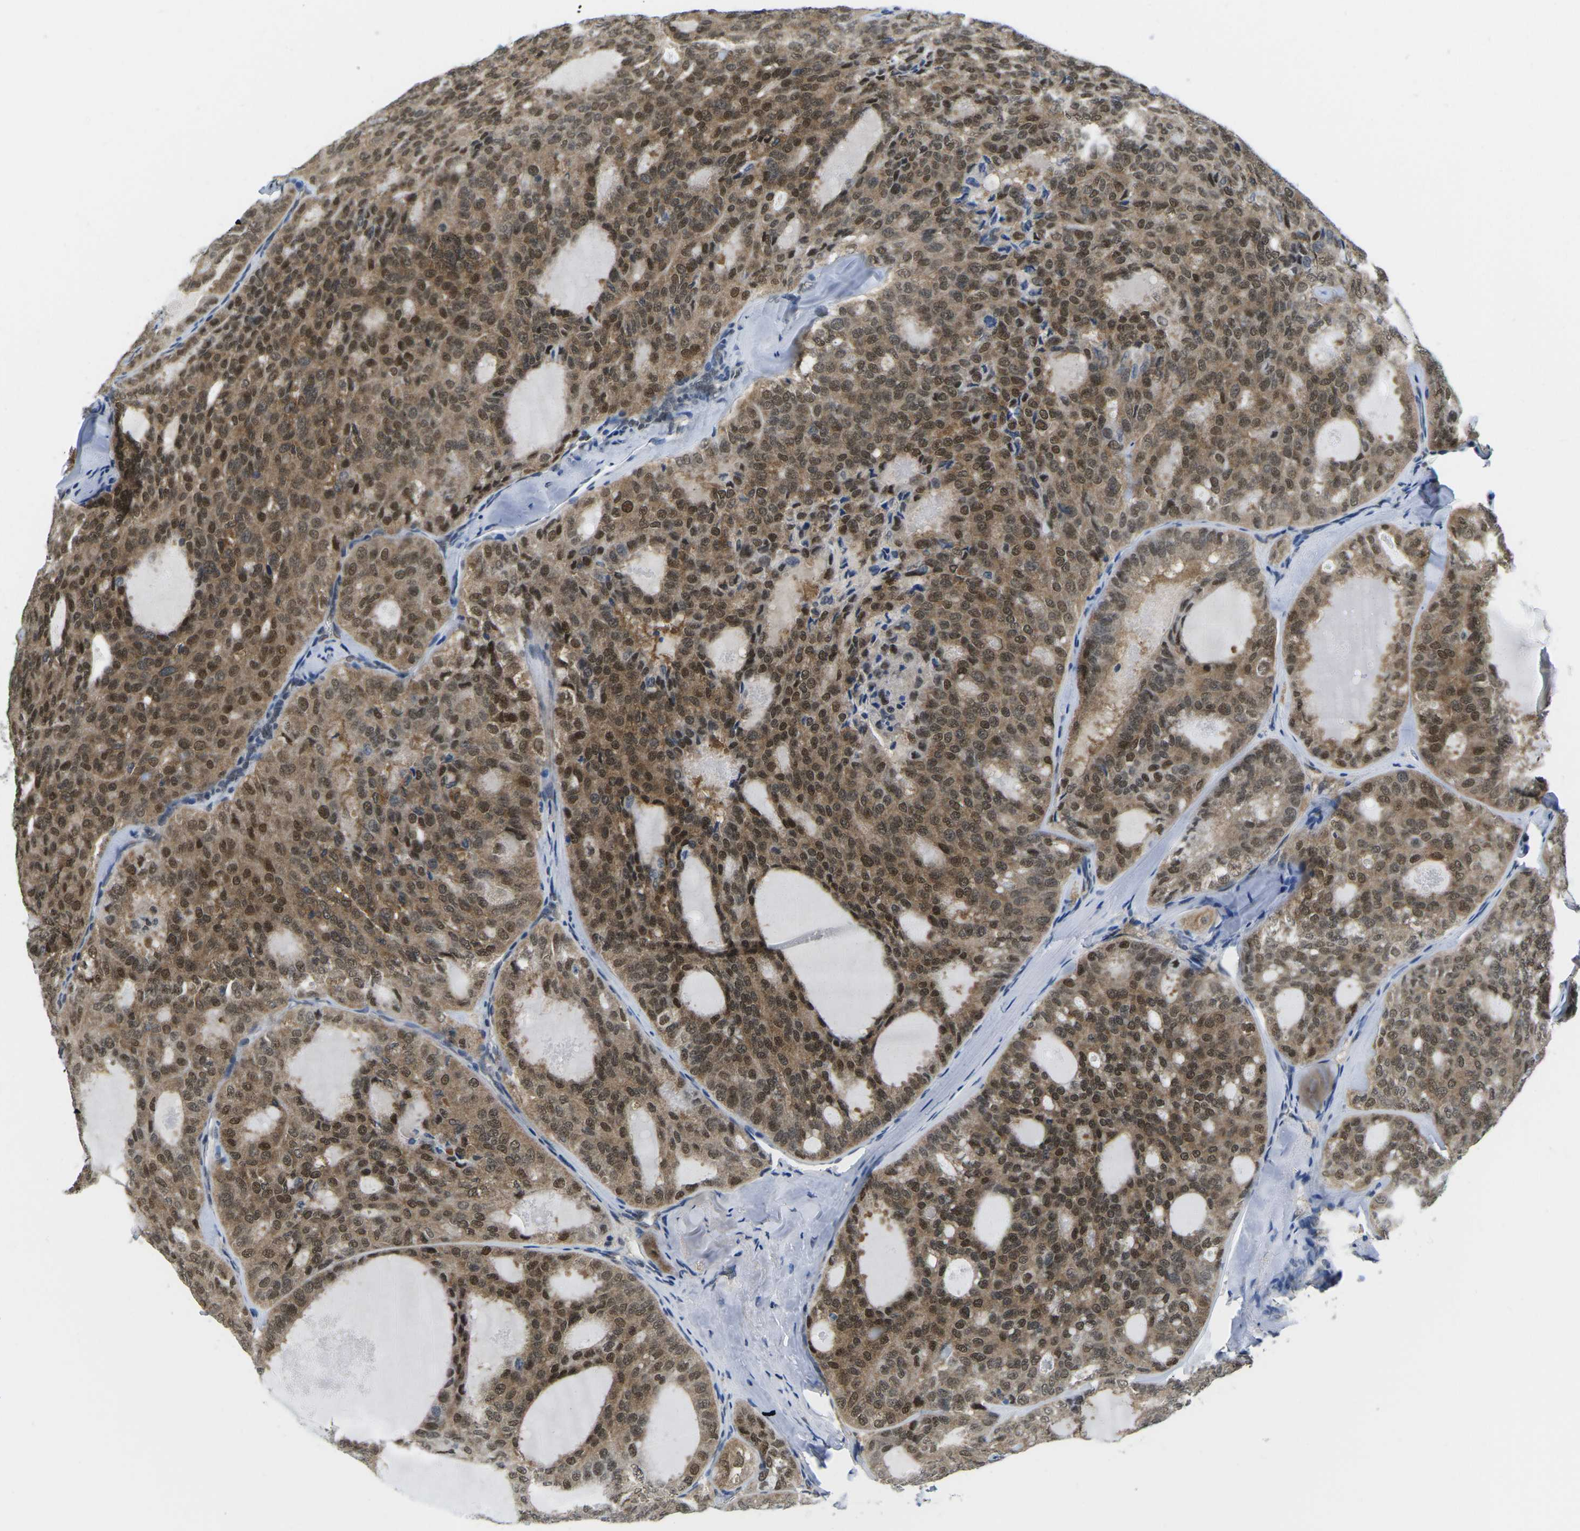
{"staining": {"intensity": "strong", "quantity": ">75%", "location": "cytoplasmic/membranous,nuclear"}, "tissue": "thyroid cancer", "cell_type": "Tumor cells", "image_type": "cancer", "snomed": [{"axis": "morphology", "description": "Follicular adenoma carcinoma, NOS"}, {"axis": "topography", "description": "Thyroid gland"}], "caption": "Thyroid cancer (follicular adenoma carcinoma) stained for a protein exhibits strong cytoplasmic/membranous and nuclear positivity in tumor cells.", "gene": "UBA7", "patient": {"sex": "male", "age": 75}}